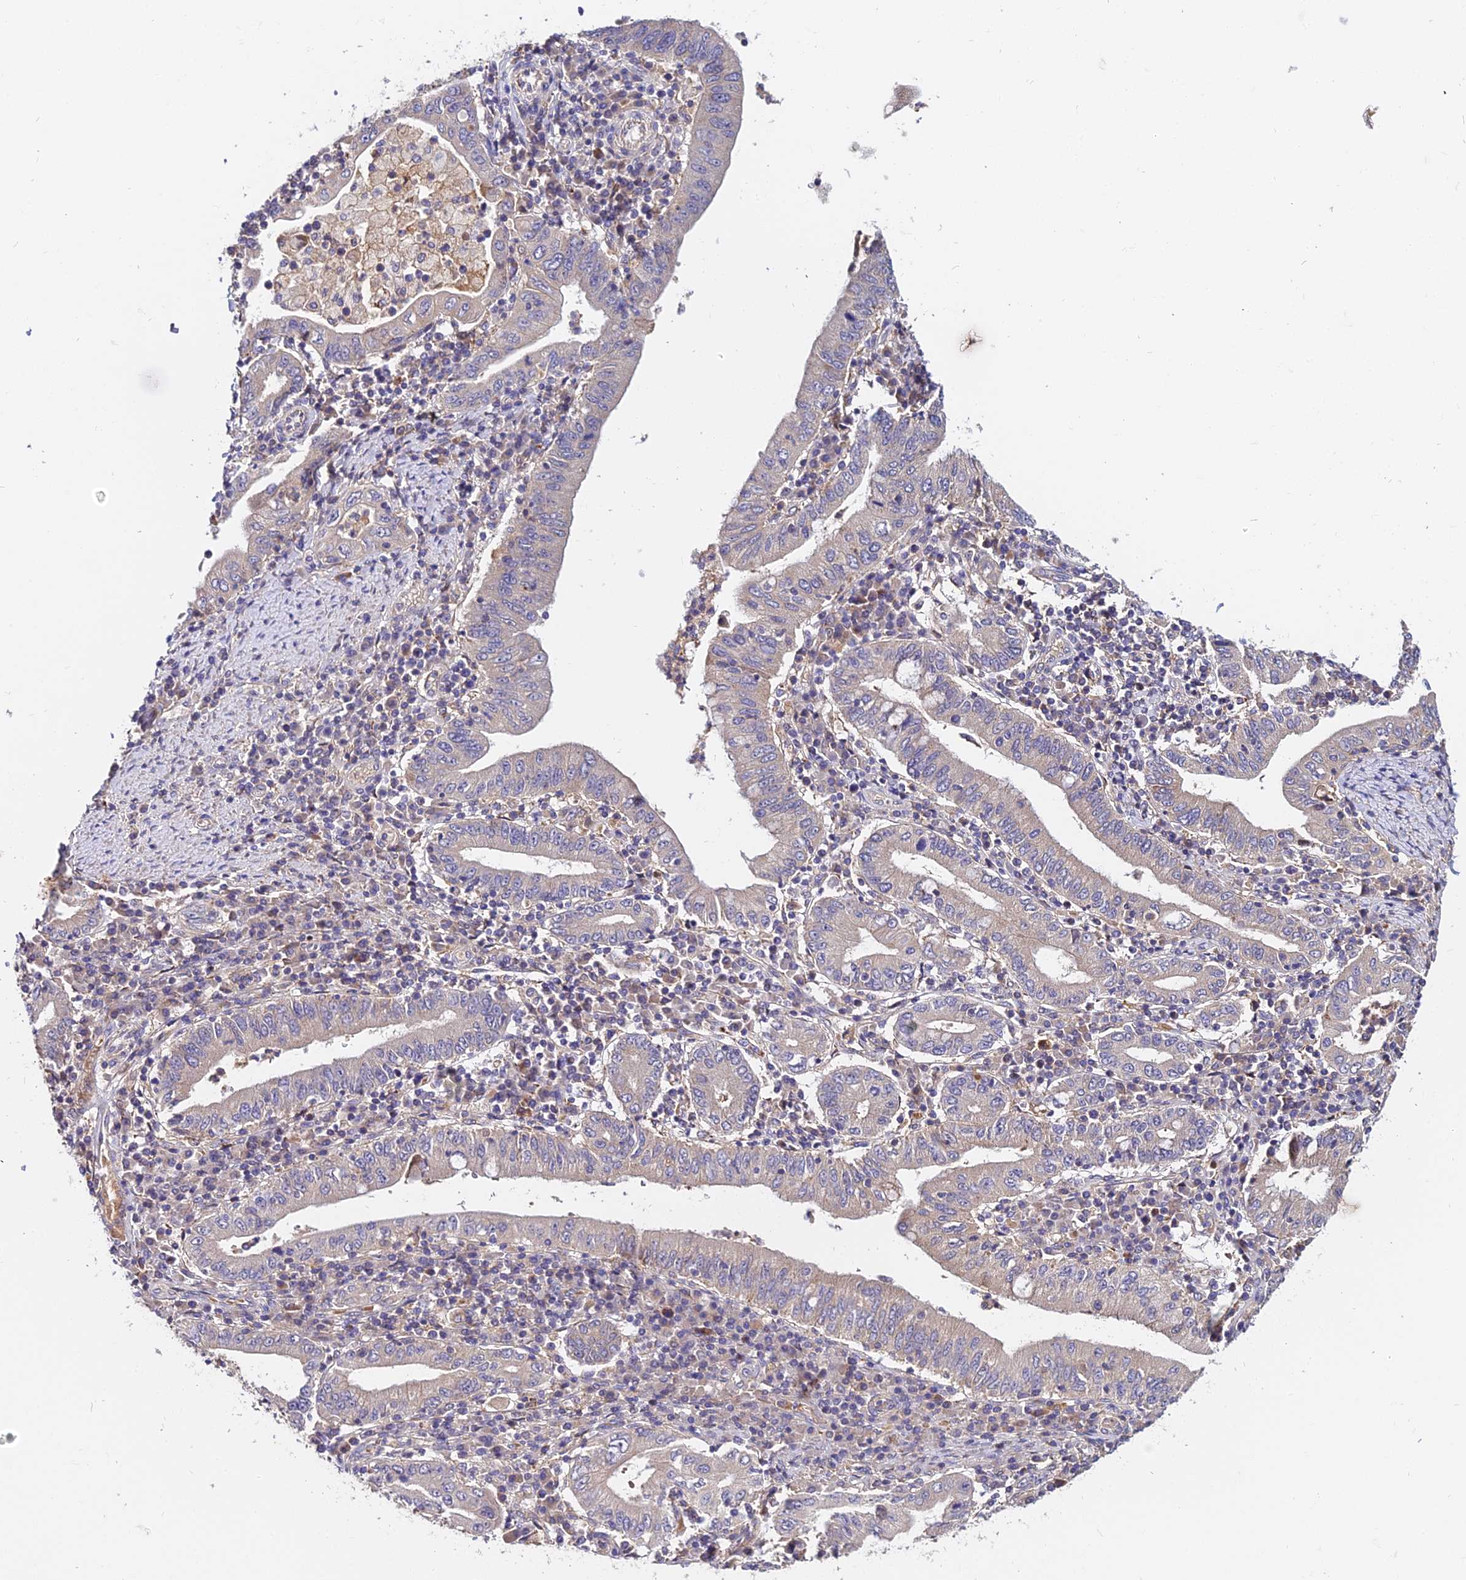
{"staining": {"intensity": "negative", "quantity": "none", "location": "none"}, "tissue": "stomach cancer", "cell_type": "Tumor cells", "image_type": "cancer", "snomed": [{"axis": "morphology", "description": "Normal tissue, NOS"}, {"axis": "morphology", "description": "Adenocarcinoma, NOS"}, {"axis": "topography", "description": "Esophagus"}, {"axis": "topography", "description": "Stomach, upper"}, {"axis": "topography", "description": "Peripheral nerve tissue"}], "caption": "Human adenocarcinoma (stomach) stained for a protein using immunohistochemistry (IHC) displays no staining in tumor cells.", "gene": "ZBED8", "patient": {"sex": "male", "age": 62}}